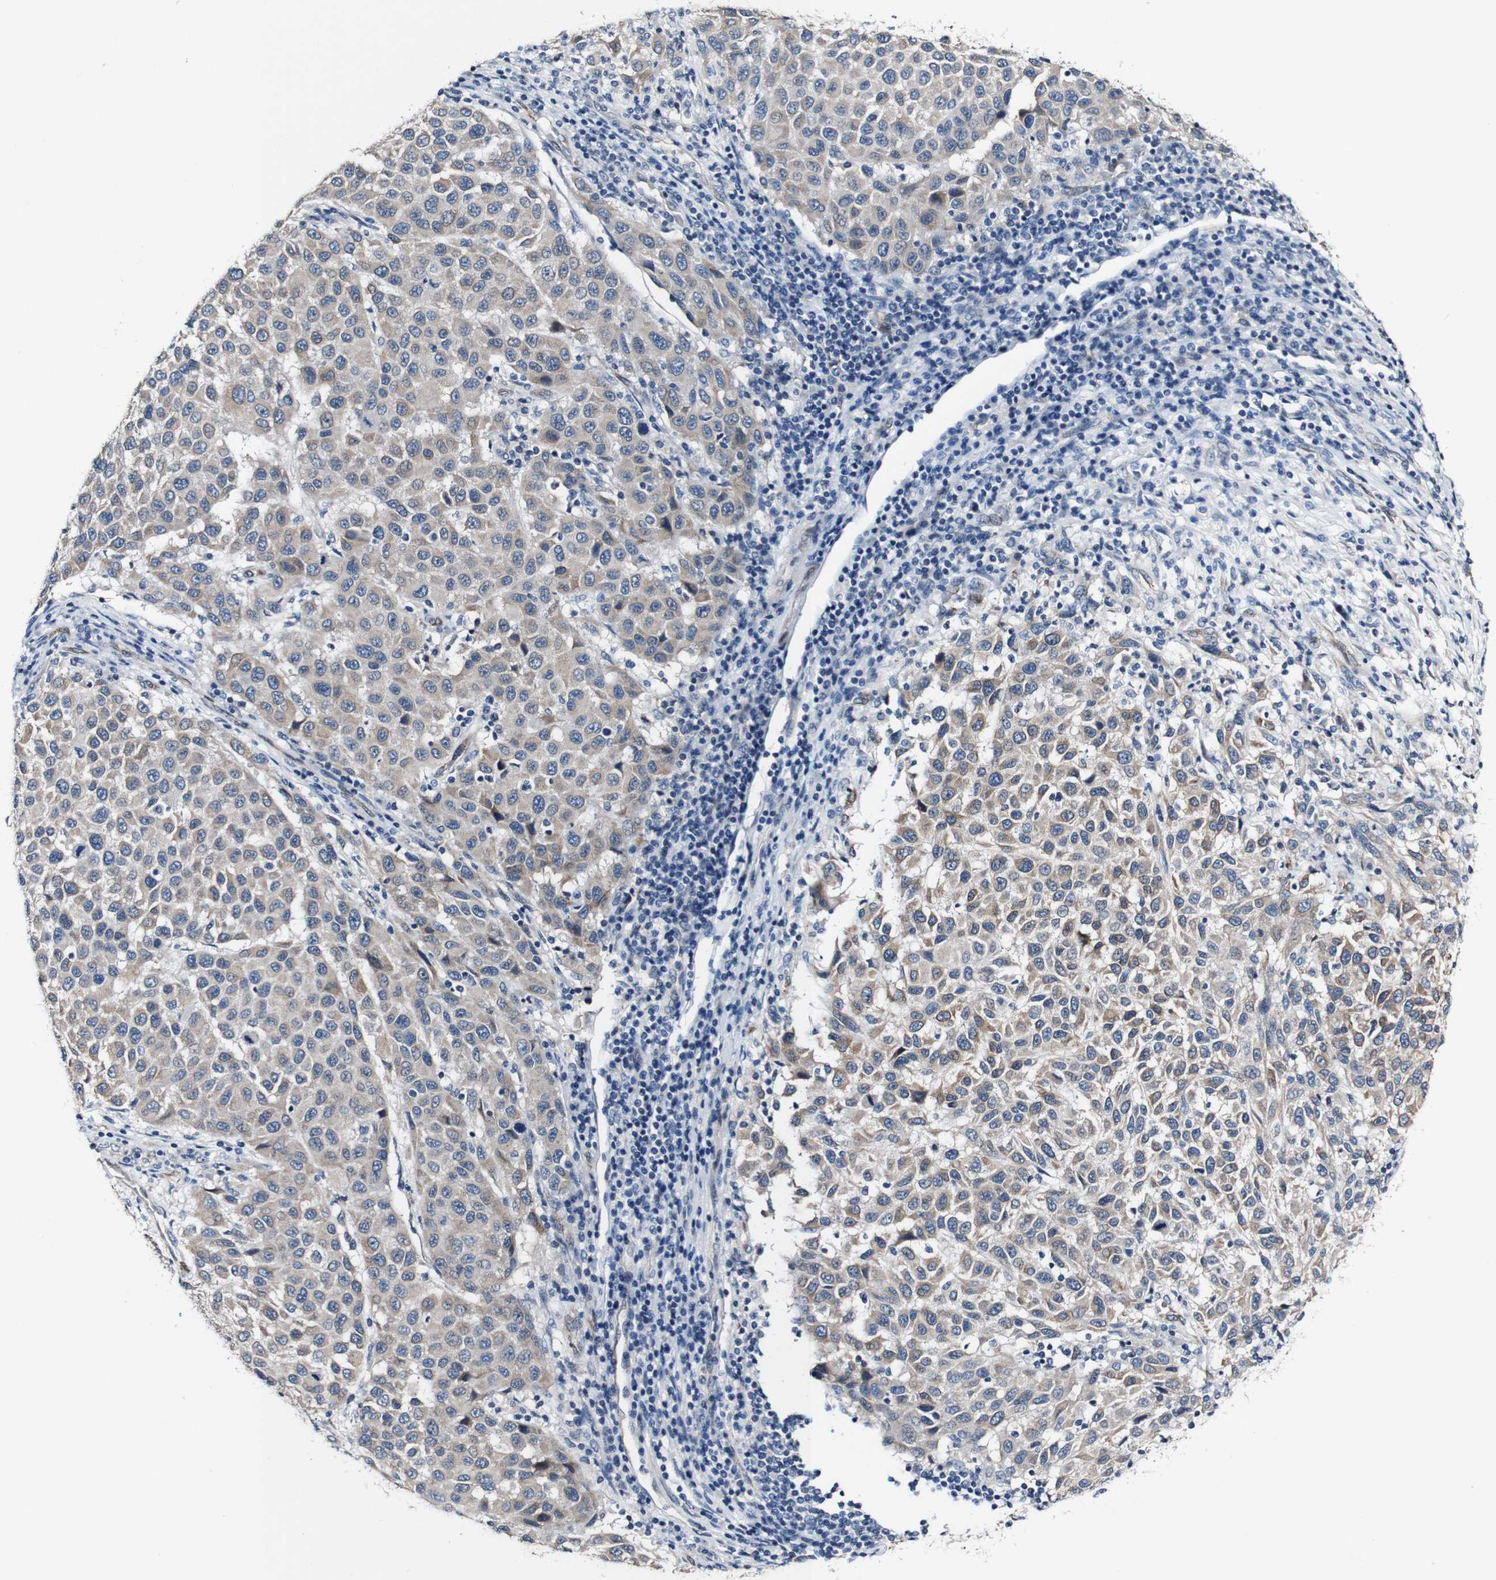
{"staining": {"intensity": "weak", "quantity": ">75%", "location": "cytoplasmic/membranous"}, "tissue": "melanoma", "cell_type": "Tumor cells", "image_type": "cancer", "snomed": [{"axis": "morphology", "description": "Malignant melanoma, Metastatic site"}, {"axis": "topography", "description": "Lymph node"}], "caption": "Protein expression analysis of malignant melanoma (metastatic site) displays weak cytoplasmic/membranous staining in about >75% of tumor cells.", "gene": "GRAMD1A", "patient": {"sex": "male", "age": 61}}